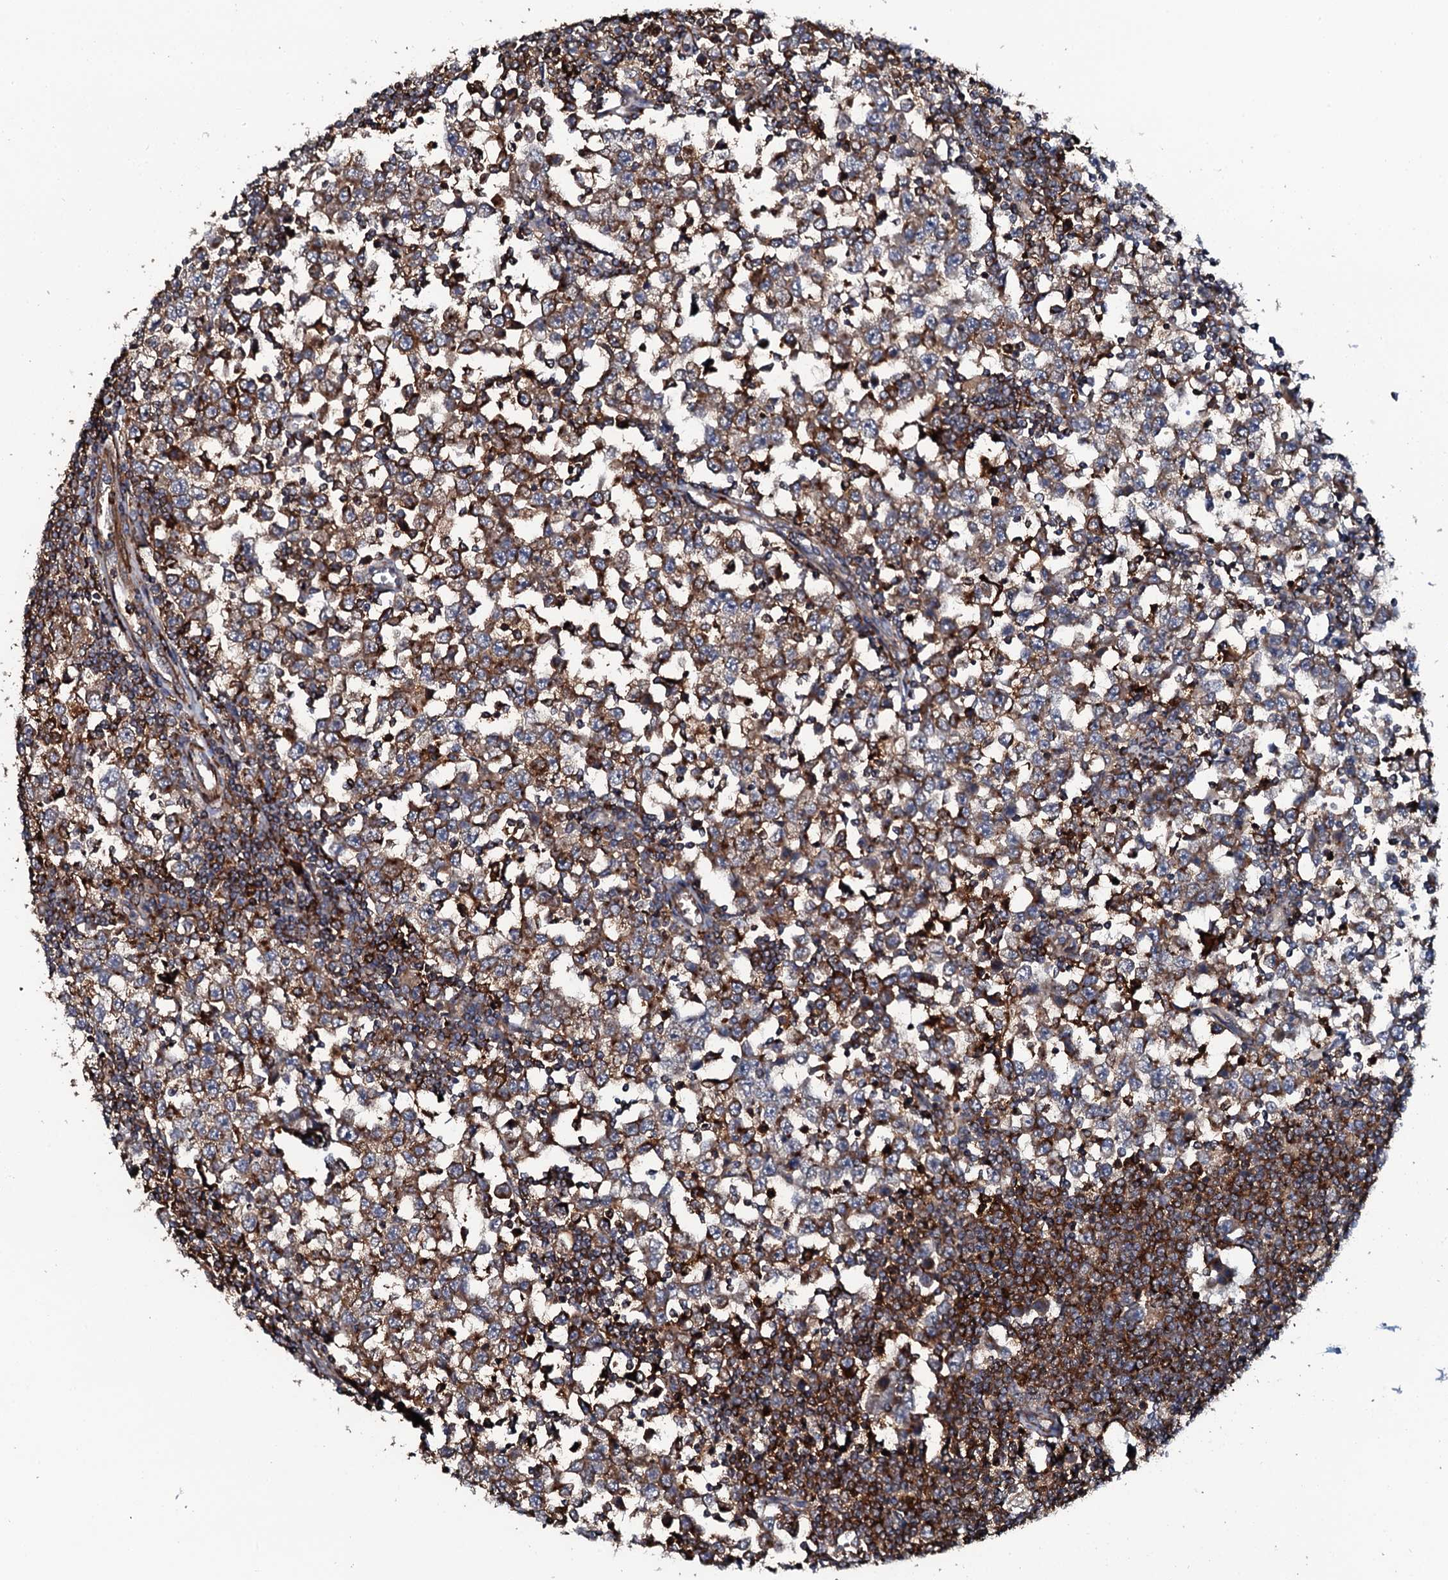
{"staining": {"intensity": "moderate", "quantity": ">75%", "location": "cytoplasmic/membranous"}, "tissue": "testis cancer", "cell_type": "Tumor cells", "image_type": "cancer", "snomed": [{"axis": "morphology", "description": "Seminoma, NOS"}, {"axis": "topography", "description": "Testis"}], "caption": "An image of testis seminoma stained for a protein demonstrates moderate cytoplasmic/membranous brown staining in tumor cells. (DAB (3,3'-diaminobenzidine) = brown stain, brightfield microscopy at high magnification).", "gene": "VAMP8", "patient": {"sex": "male", "age": 65}}